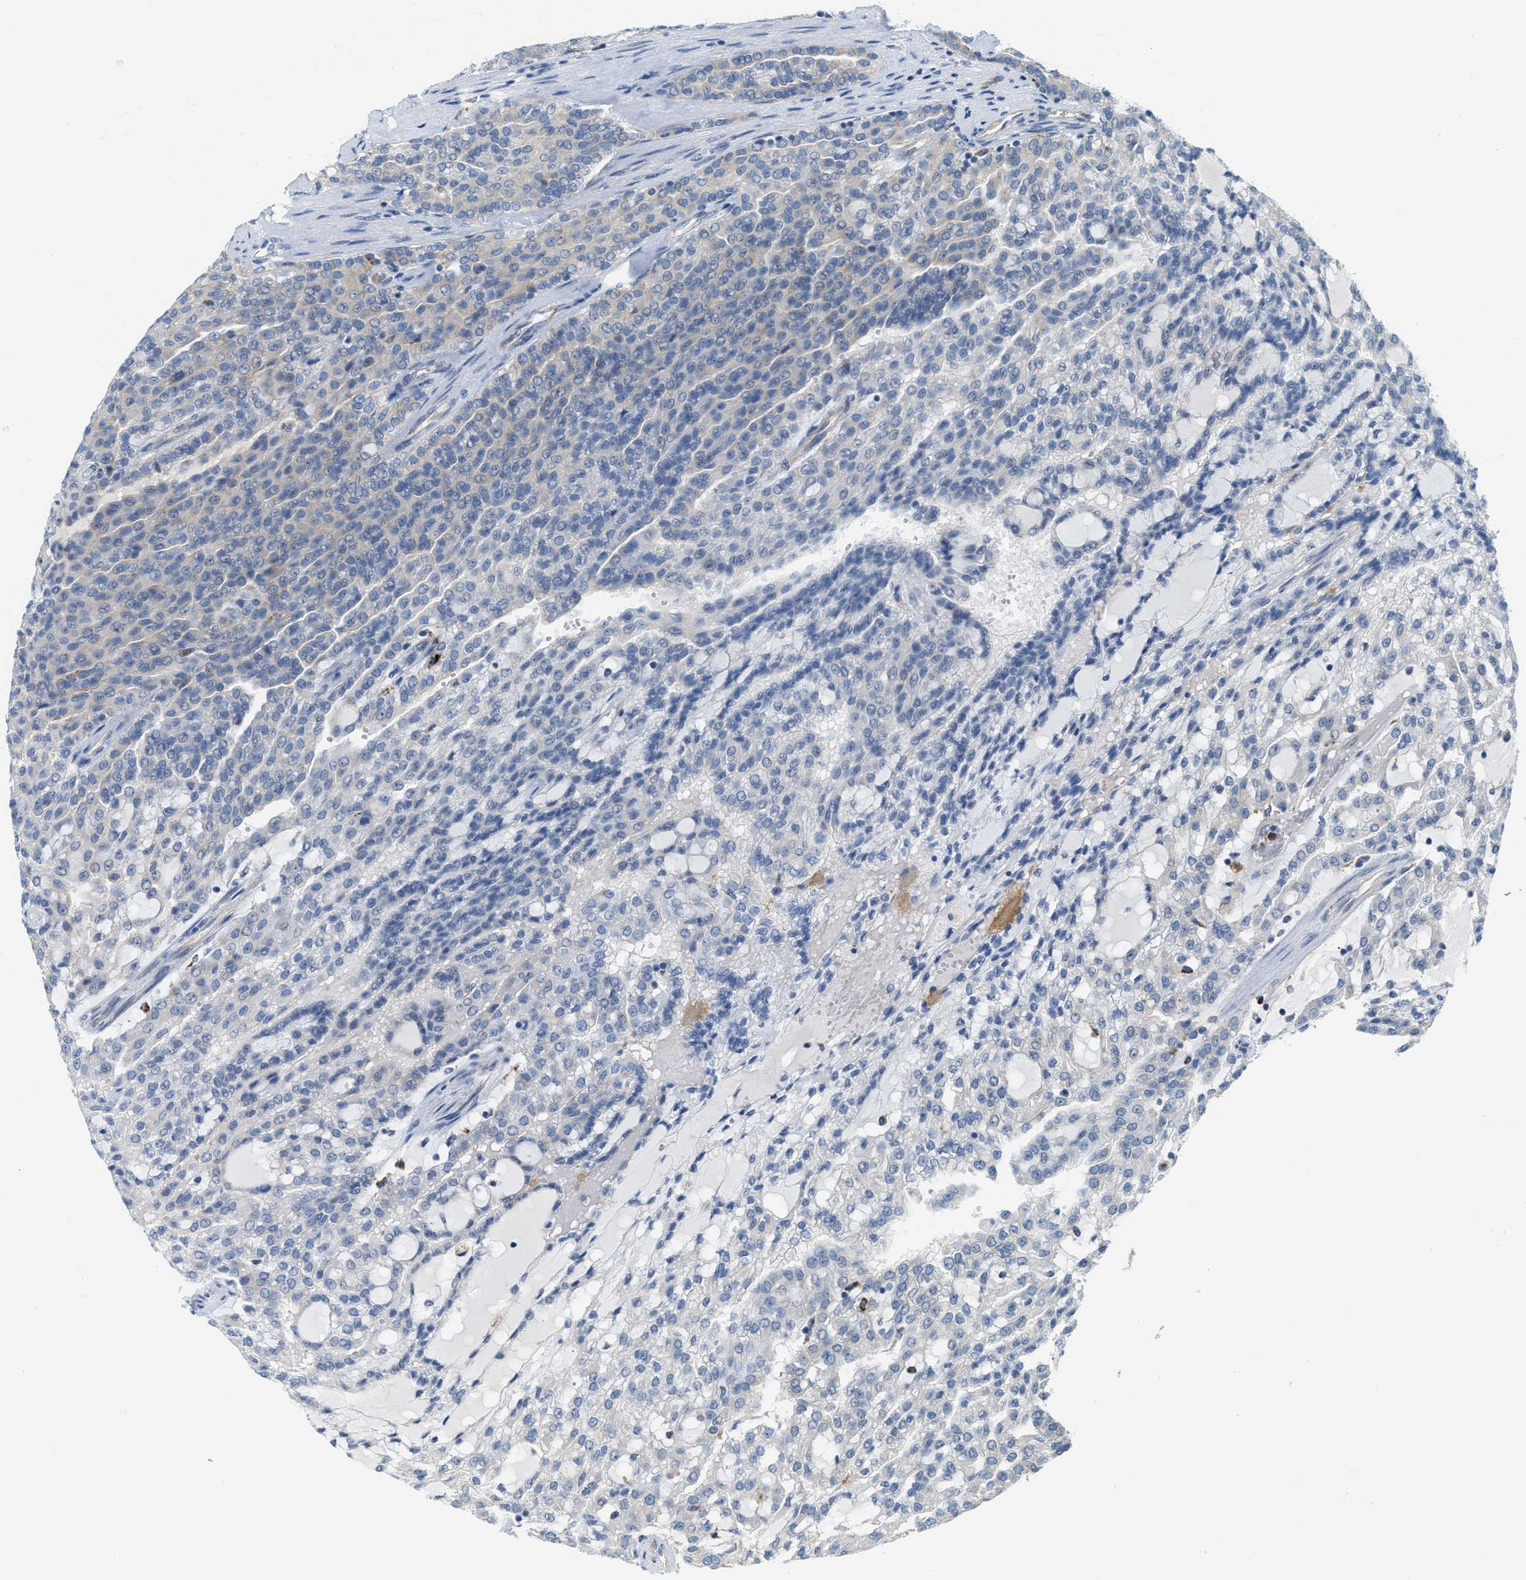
{"staining": {"intensity": "negative", "quantity": "none", "location": "none"}, "tissue": "renal cancer", "cell_type": "Tumor cells", "image_type": "cancer", "snomed": [{"axis": "morphology", "description": "Adenocarcinoma, NOS"}, {"axis": "topography", "description": "Kidney"}], "caption": "Immunohistochemical staining of human renal cancer (adenocarcinoma) reveals no significant expression in tumor cells.", "gene": "KLHDC10", "patient": {"sex": "male", "age": 63}}